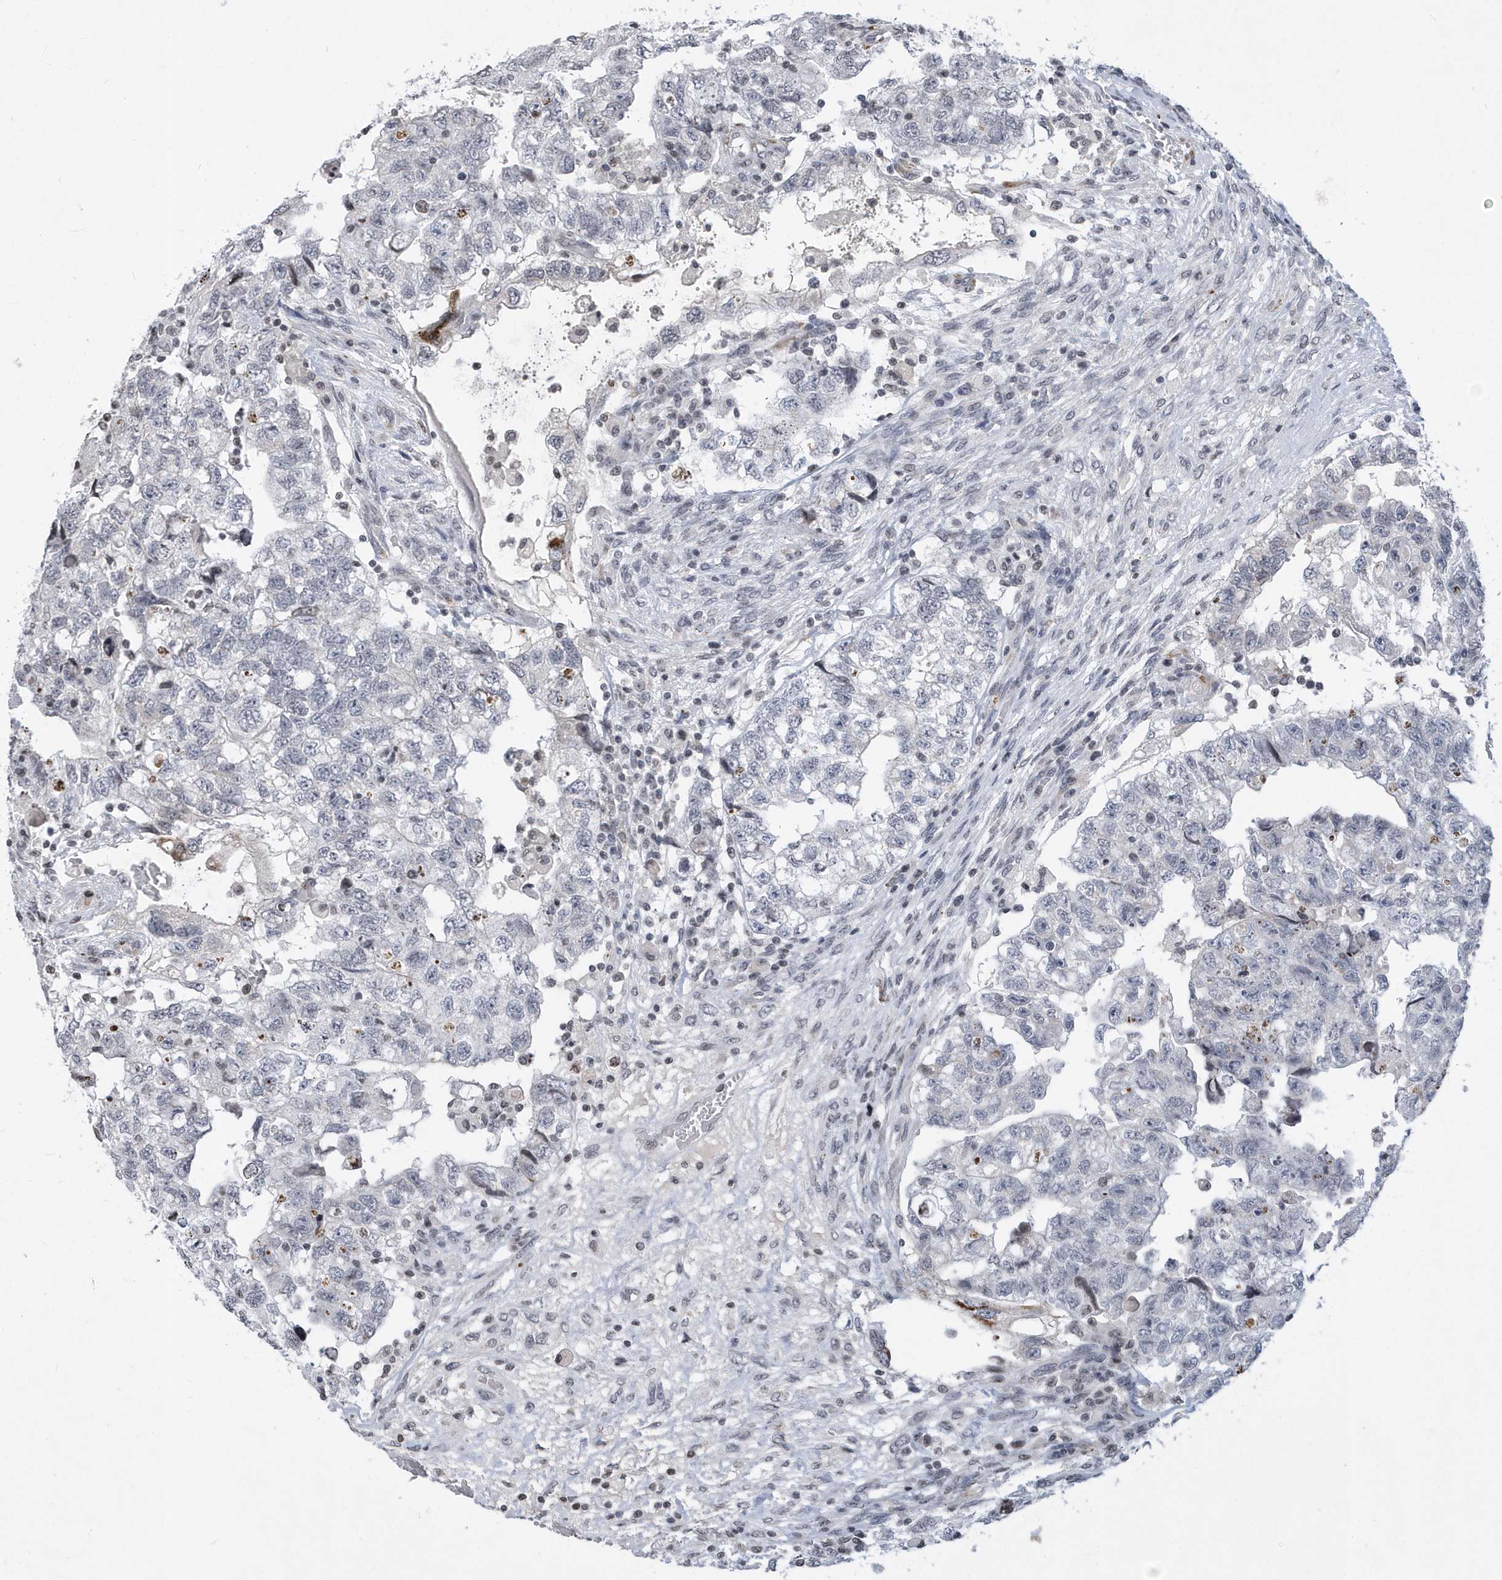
{"staining": {"intensity": "negative", "quantity": "none", "location": "none"}, "tissue": "testis cancer", "cell_type": "Tumor cells", "image_type": "cancer", "snomed": [{"axis": "morphology", "description": "Carcinoma, Embryonal, NOS"}, {"axis": "topography", "description": "Testis"}], "caption": "Tumor cells are negative for protein expression in human testis cancer.", "gene": "VWA5B2", "patient": {"sex": "male", "age": 36}}